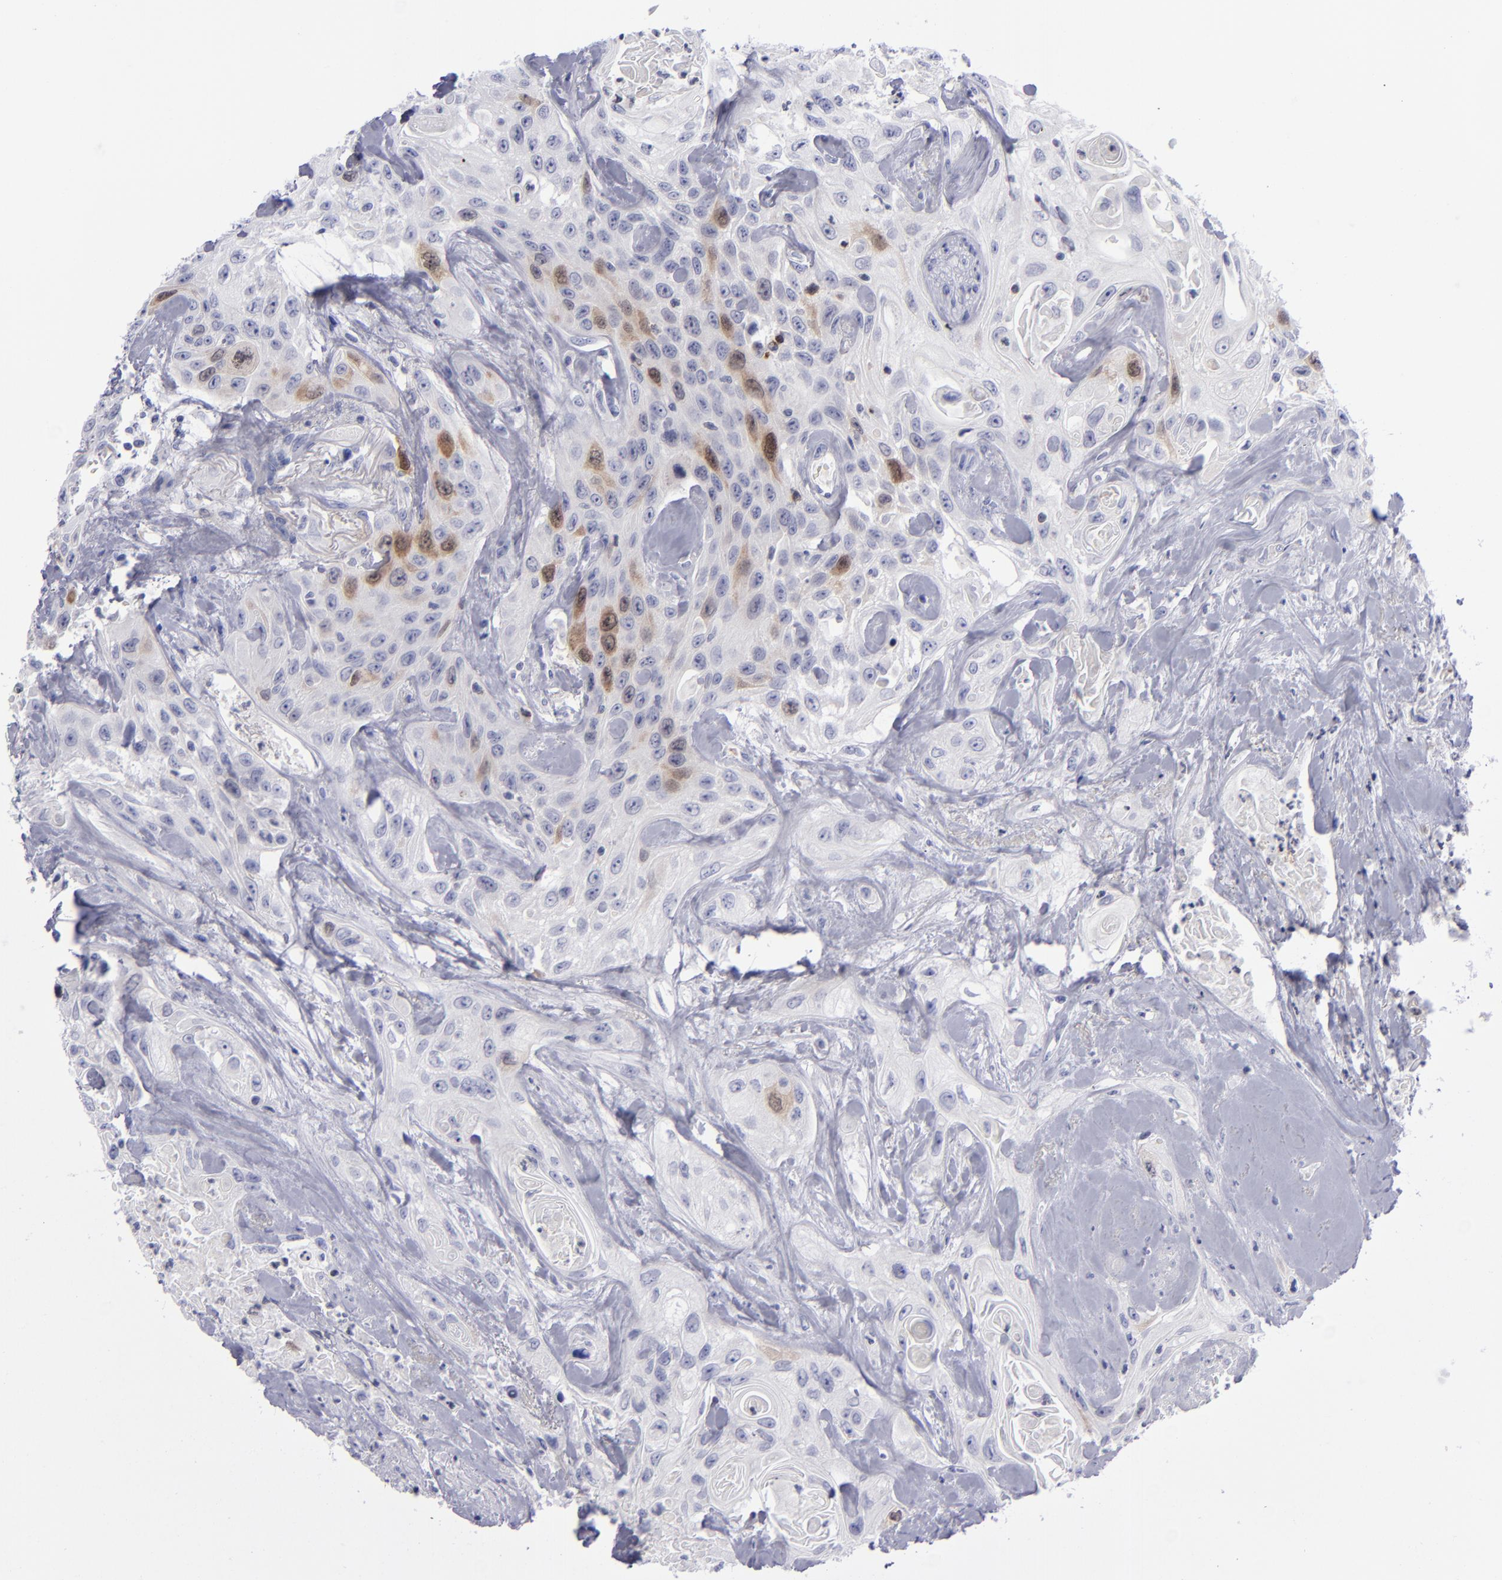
{"staining": {"intensity": "weak", "quantity": "<25%", "location": "cytoplasmic/membranous,nuclear"}, "tissue": "urothelial cancer", "cell_type": "Tumor cells", "image_type": "cancer", "snomed": [{"axis": "morphology", "description": "Urothelial carcinoma, High grade"}, {"axis": "topography", "description": "Urinary bladder"}], "caption": "Immunohistochemistry photomicrograph of neoplastic tissue: human urothelial cancer stained with DAB displays no significant protein staining in tumor cells. (Brightfield microscopy of DAB (3,3'-diaminobenzidine) IHC at high magnification).", "gene": "AURKA", "patient": {"sex": "female", "age": 84}}